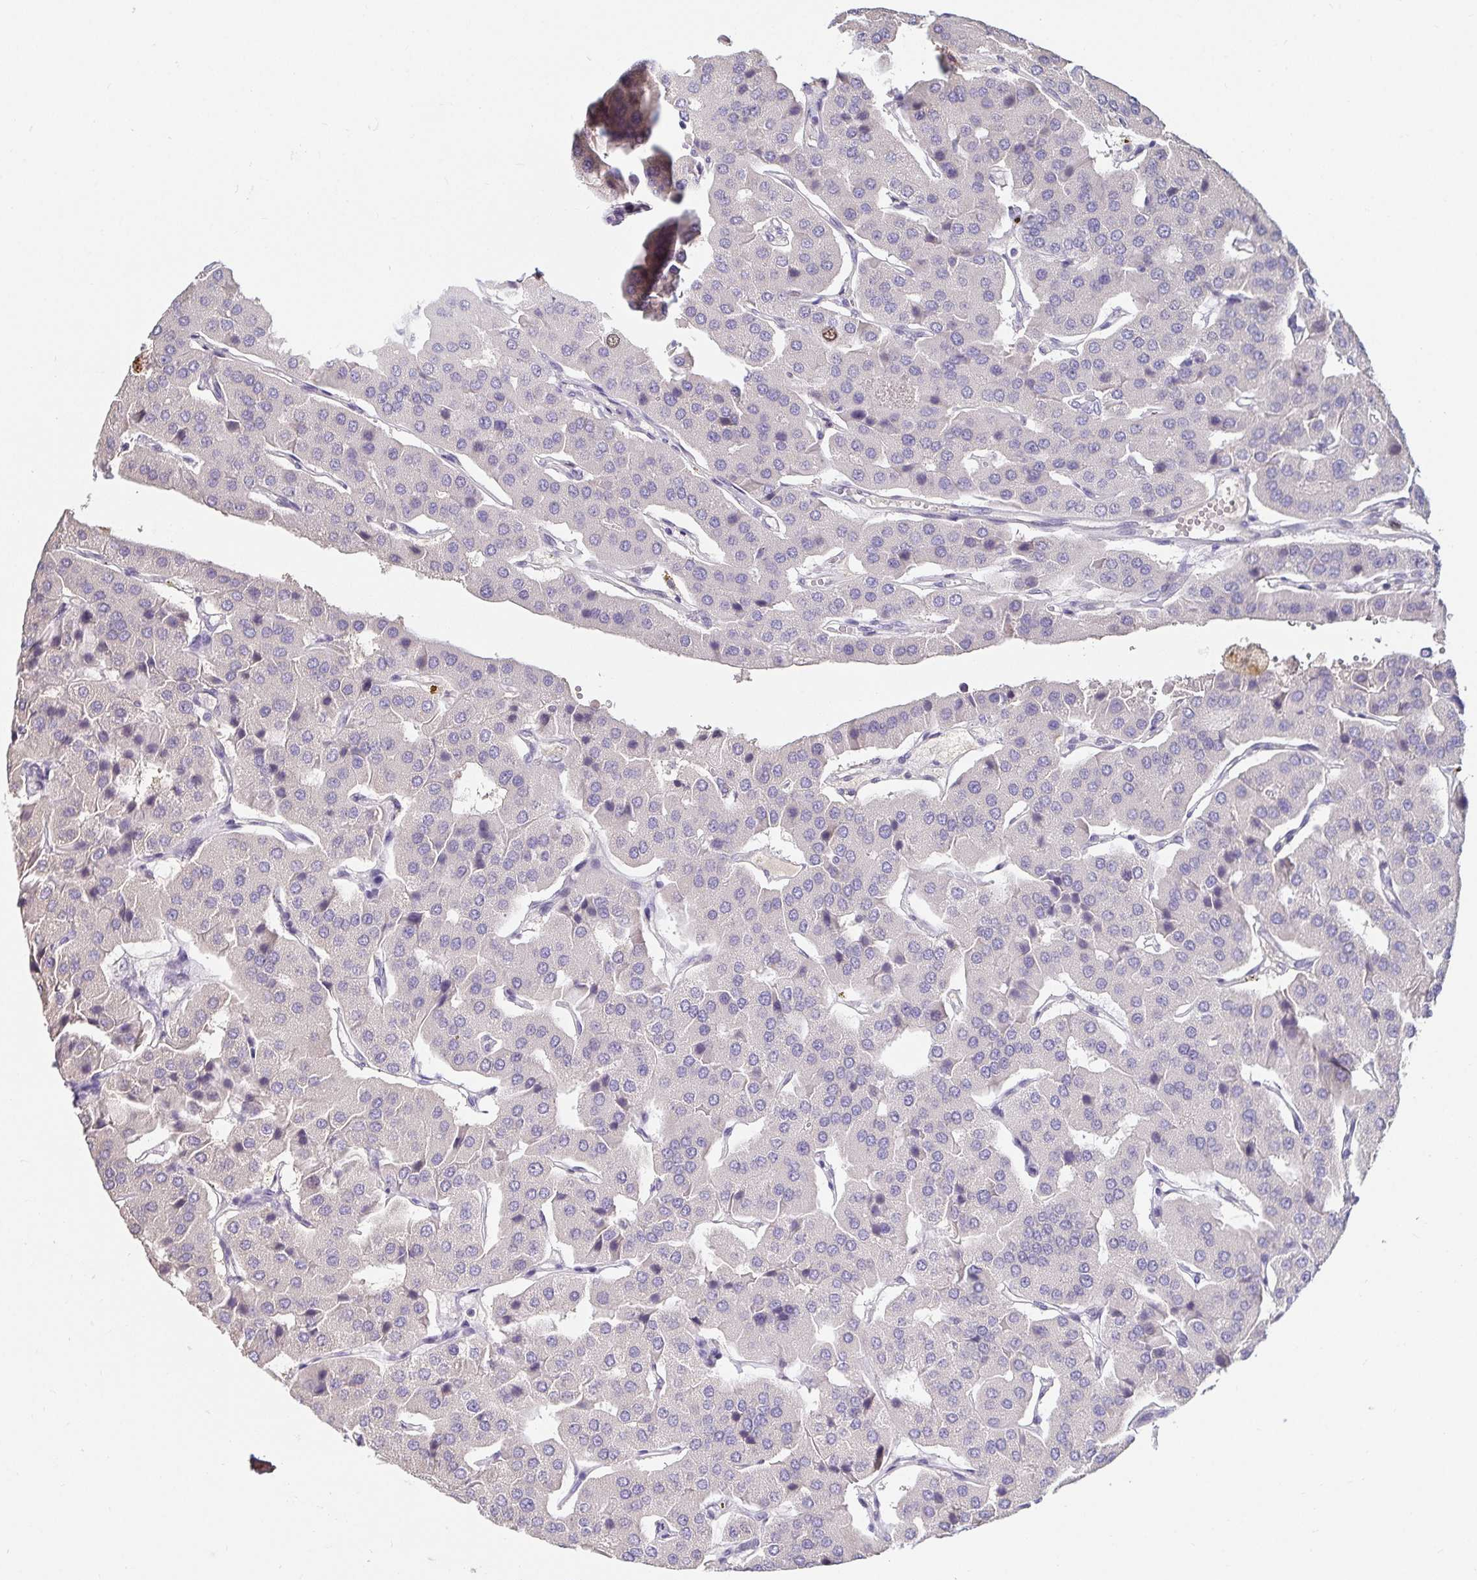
{"staining": {"intensity": "negative", "quantity": "none", "location": "none"}, "tissue": "parathyroid gland", "cell_type": "Glandular cells", "image_type": "normal", "snomed": [{"axis": "morphology", "description": "Normal tissue, NOS"}, {"axis": "morphology", "description": "Adenoma, NOS"}, {"axis": "topography", "description": "Parathyroid gland"}], "caption": "IHC image of normal human parathyroid gland stained for a protein (brown), which shows no positivity in glandular cells. The staining is performed using DAB (3,3'-diaminobenzidine) brown chromogen with nuclei counter-stained in using hematoxylin.", "gene": "ANLN", "patient": {"sex": "female", "age": 86}}